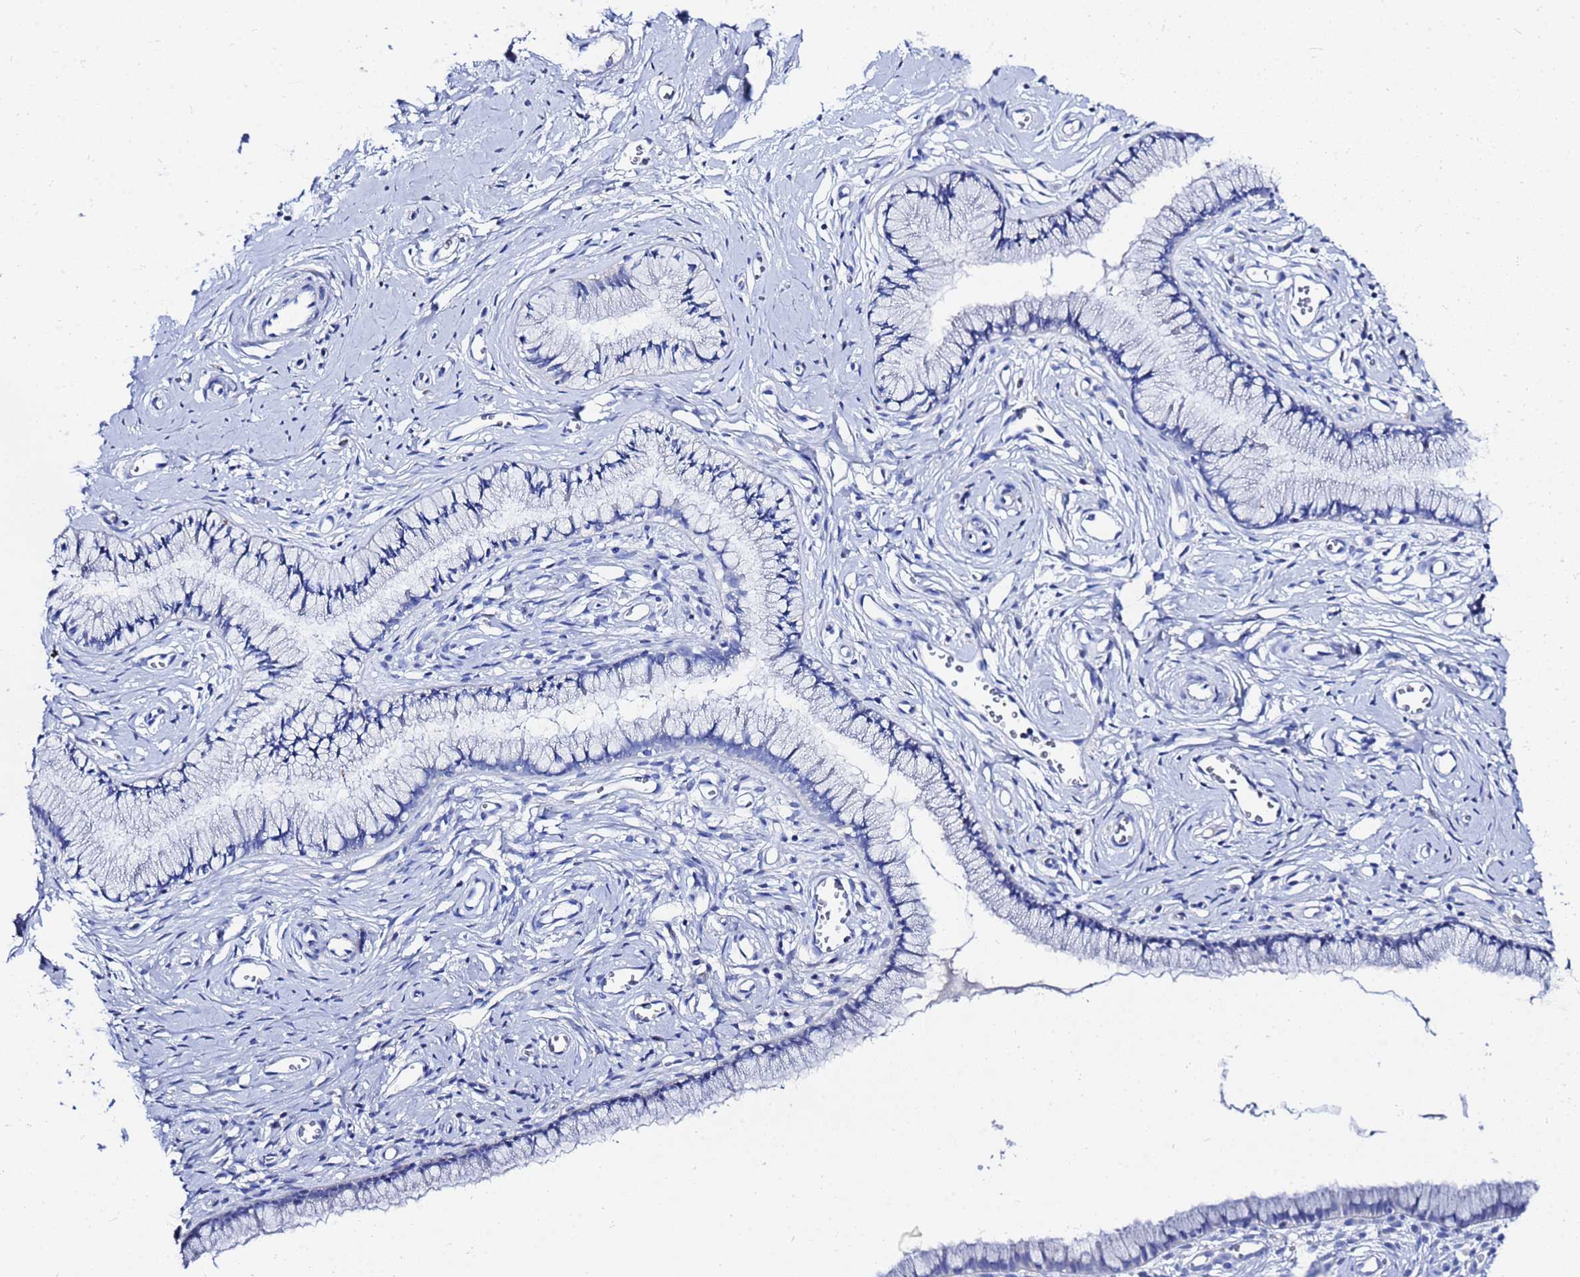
{"staining": {"intensity": "negative", "quantity": "none", "location": "none"}, "tissue": "cervix", "cell_type": "Glandular cells", "image_type": "normal", "snomed": [{"axis": "morphology", "description": "Normal tissue, NOS"}, {"axis": "topography", "description": "Cervix"}], "caption": "IHC histopathology image of benign cervix stained for a protein (brown), which reveals no staining in glandular cells. Nuclei are stained in blue.", "gene": "AQP12A", "patient": {"sex": "female", "age": 40}}